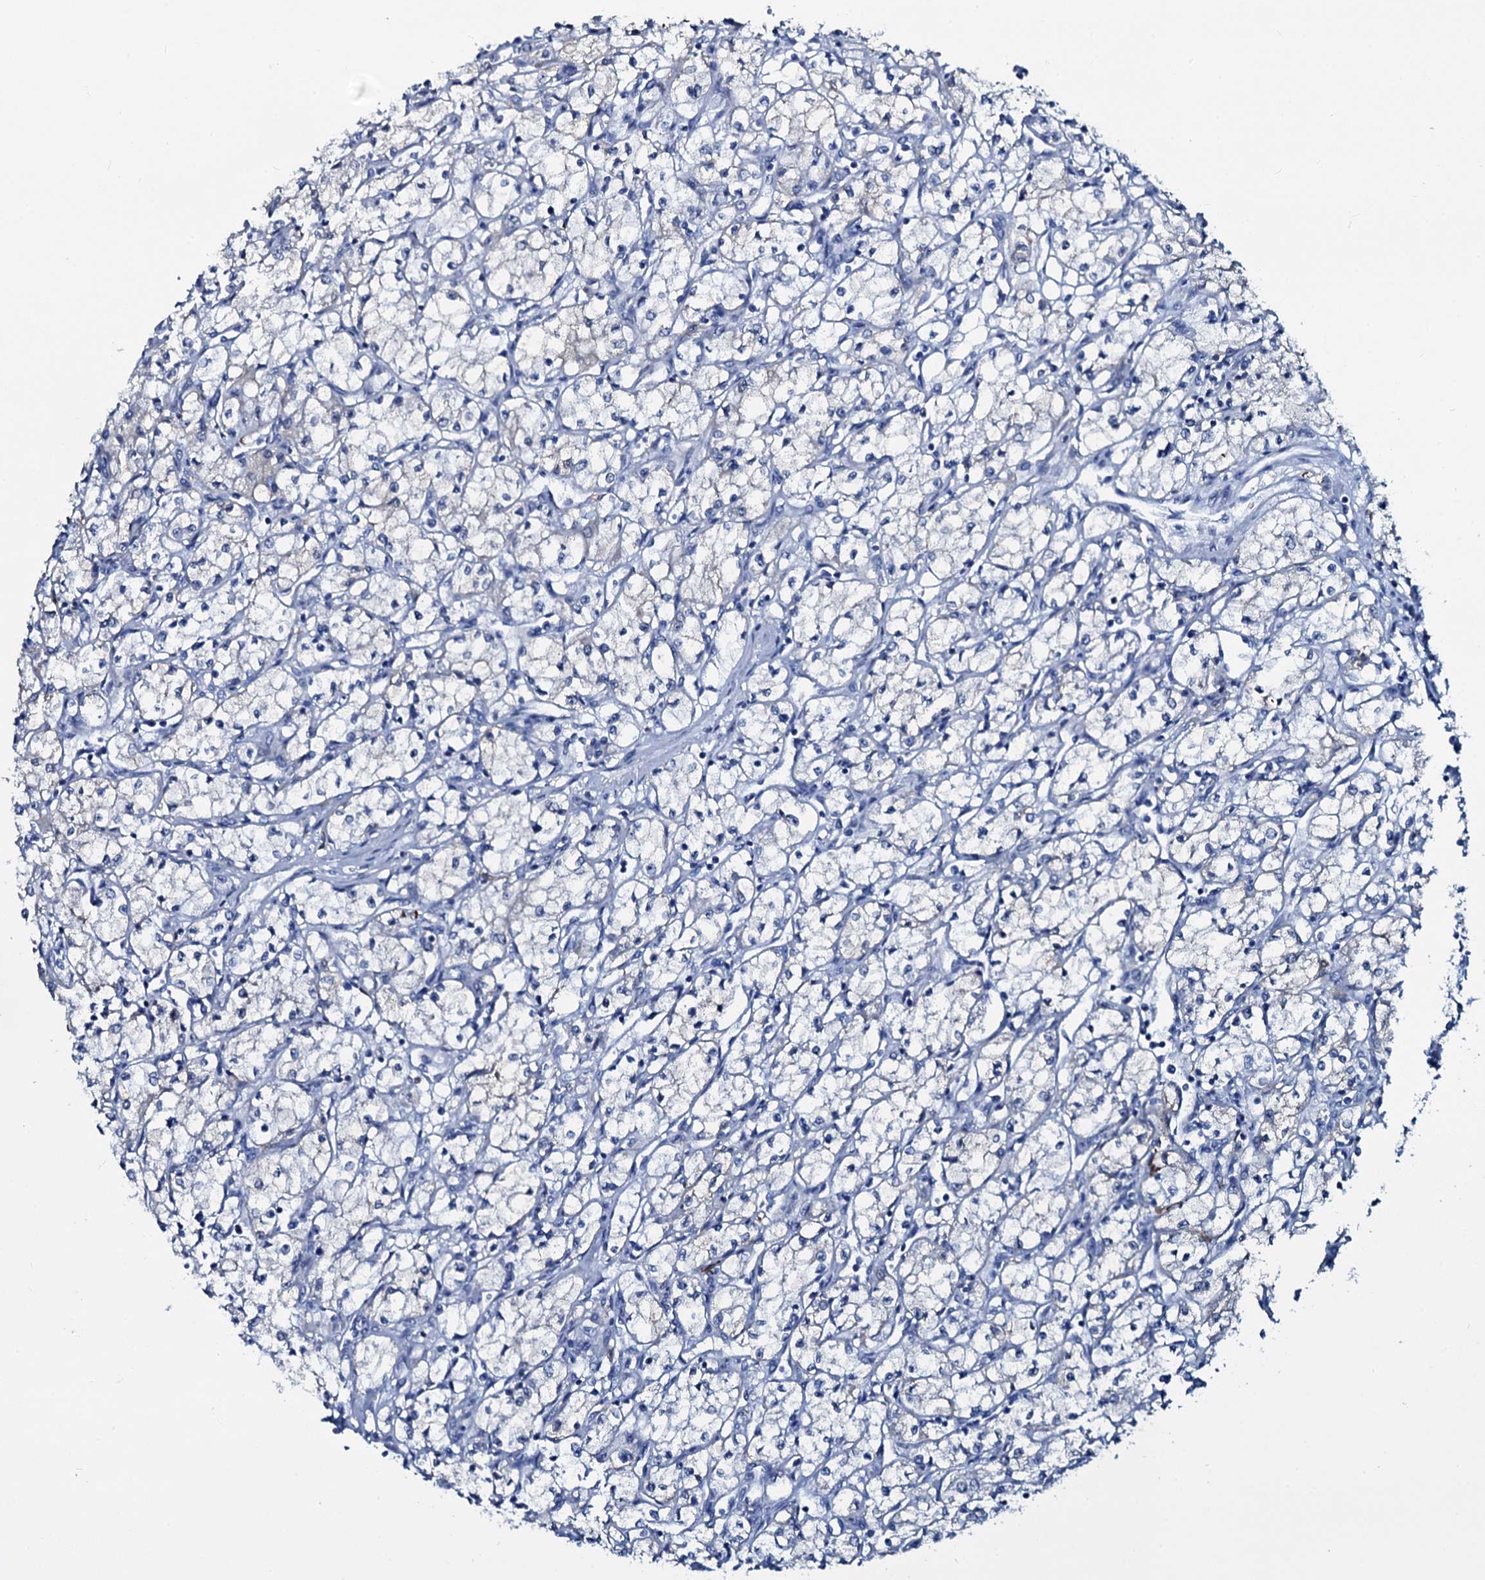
{"staining": {"intensity": "negative", "quantity": "none", "location": "none"}, "tissue": "renal cancer", "cell_type": "Tumor cells", "image_type": "cancer", "snomed": [{"axis": "morphology", "description": "Adenocarcinoma, NOS"}, {"axis": "topography", "description": "Kidney"}], "caption": "Image shows no significant protein expression in tumor cells of adenocarcinoma (renal).", "gene": "SLC4A7", "patient": {"sex": "male", "age": 59}}